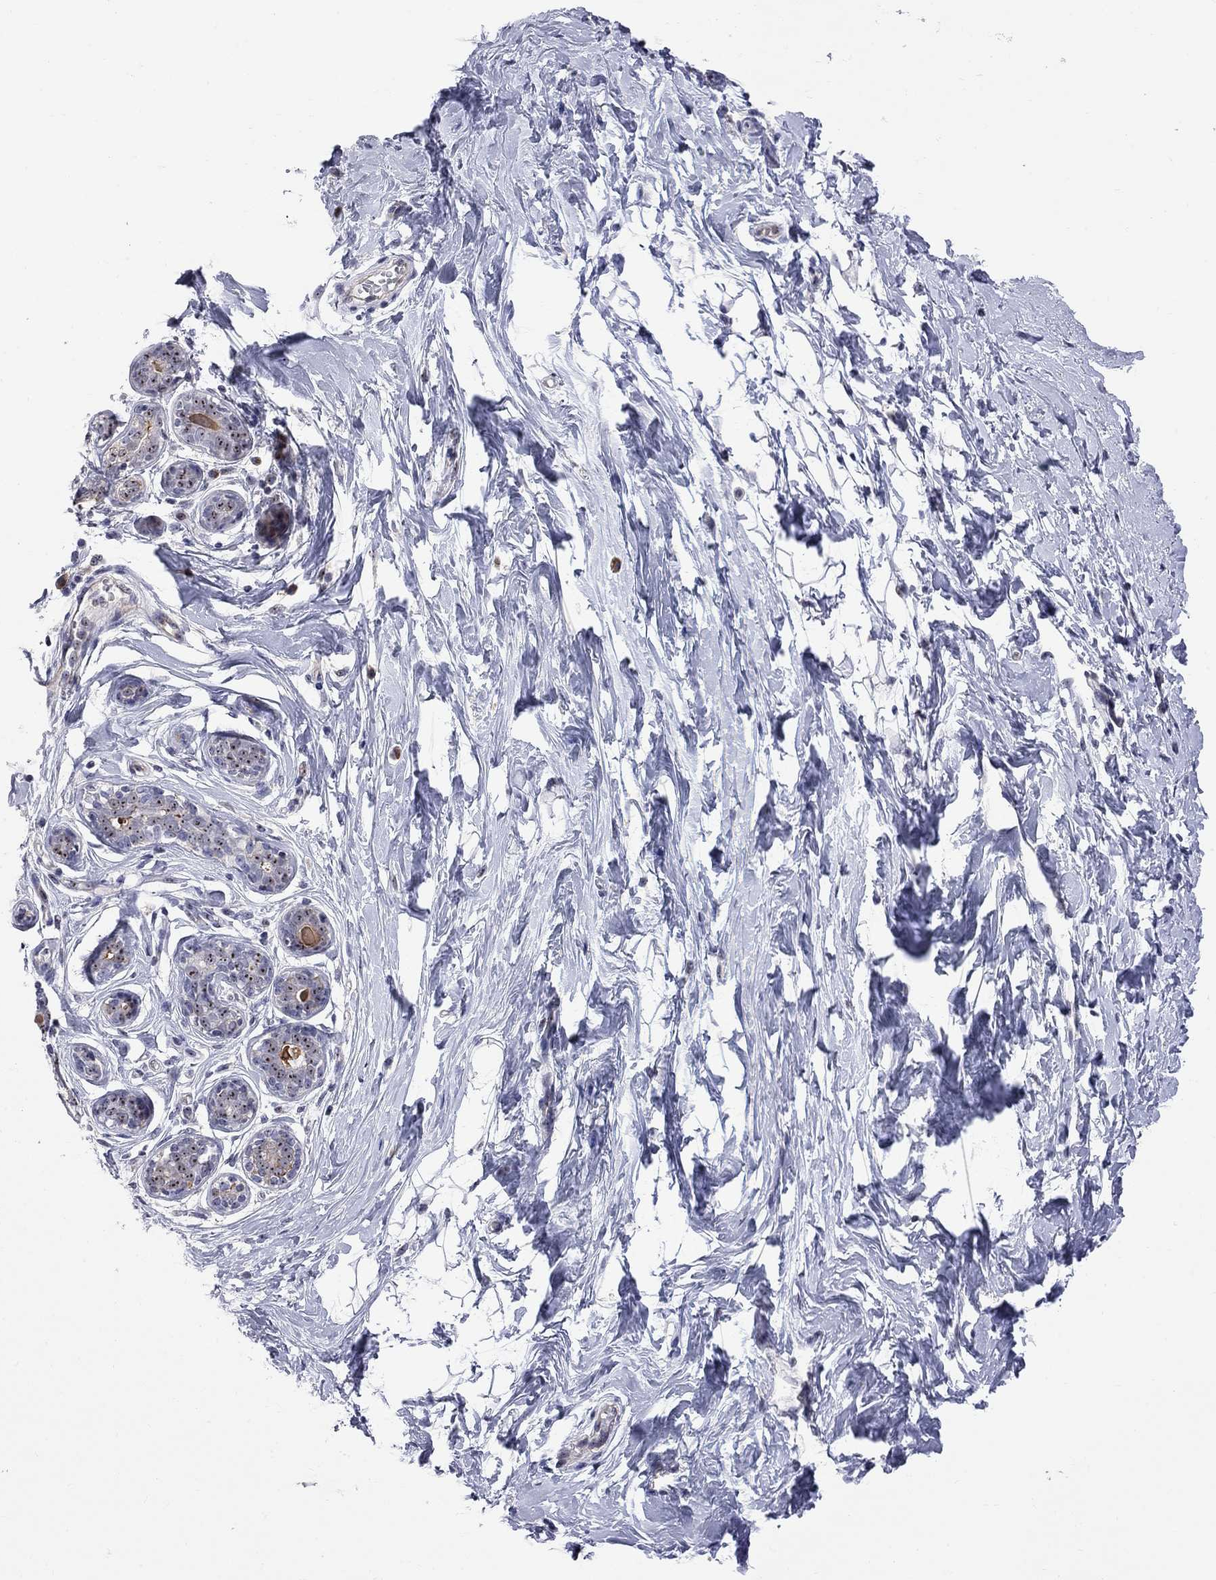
{"staining": {"intensity": "negative", "quantity": "none", "location": "none"}, "tissue": "breast", "cell_type": "Adipocytes", "image_type": "normal", "snomed": [{"axis": "morphology", "description": "Normal tissue, NOS"}, {"axis": "topography", "description": "Breast"}], "caption": "This histopathology image is of unremarkable breast stained with IHC to label a protein in brown with the nuclei are counter-stained blue. There is no staining in adipocytes. (DAB (3,3'-diaminobenzidine) immunohistochemistry, high magnification).", "gene": "DHX33", "patient": {"sex": "female", "age": 37}}